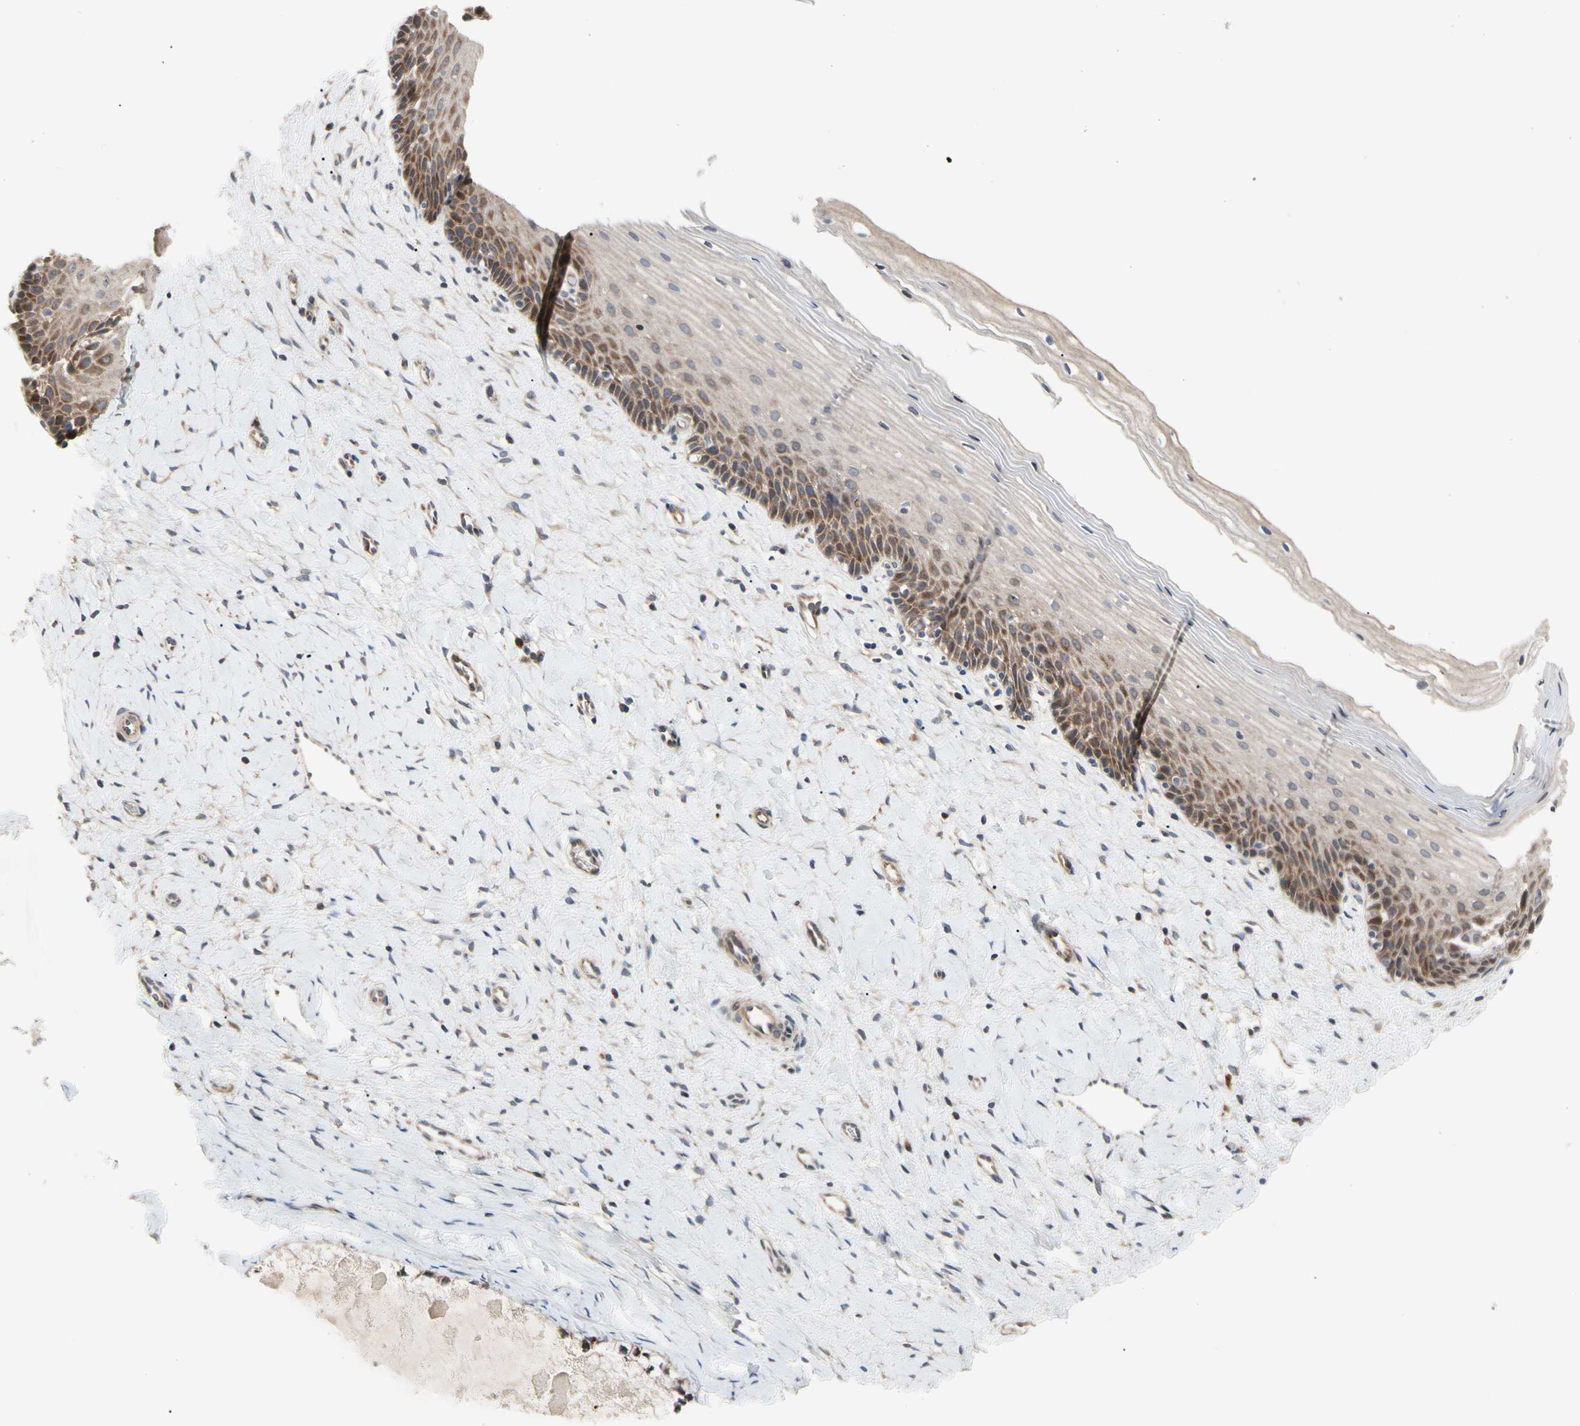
{"staining": {"intensity": "strong", "quantity": ">75%", "location": "cytoplasmic/membranous,nuclear"}, "tissue": "cervix", "cell_type": "Glandular cells", "image_type": "normal", "snomed": [{"axis": "morphology", "description": "Normal tissue, NOS"}, {"axis": "topography", "description": "Cervix"}], "caption": "An image showing strong cytoplasmic/membranous,nuclear positivity in about >75% of glandular cells in normal cervix, as visualized by brown immunohistochemical staining.", "gene": "HMGCR", "patient": {"sex": "female", "age": 39}}